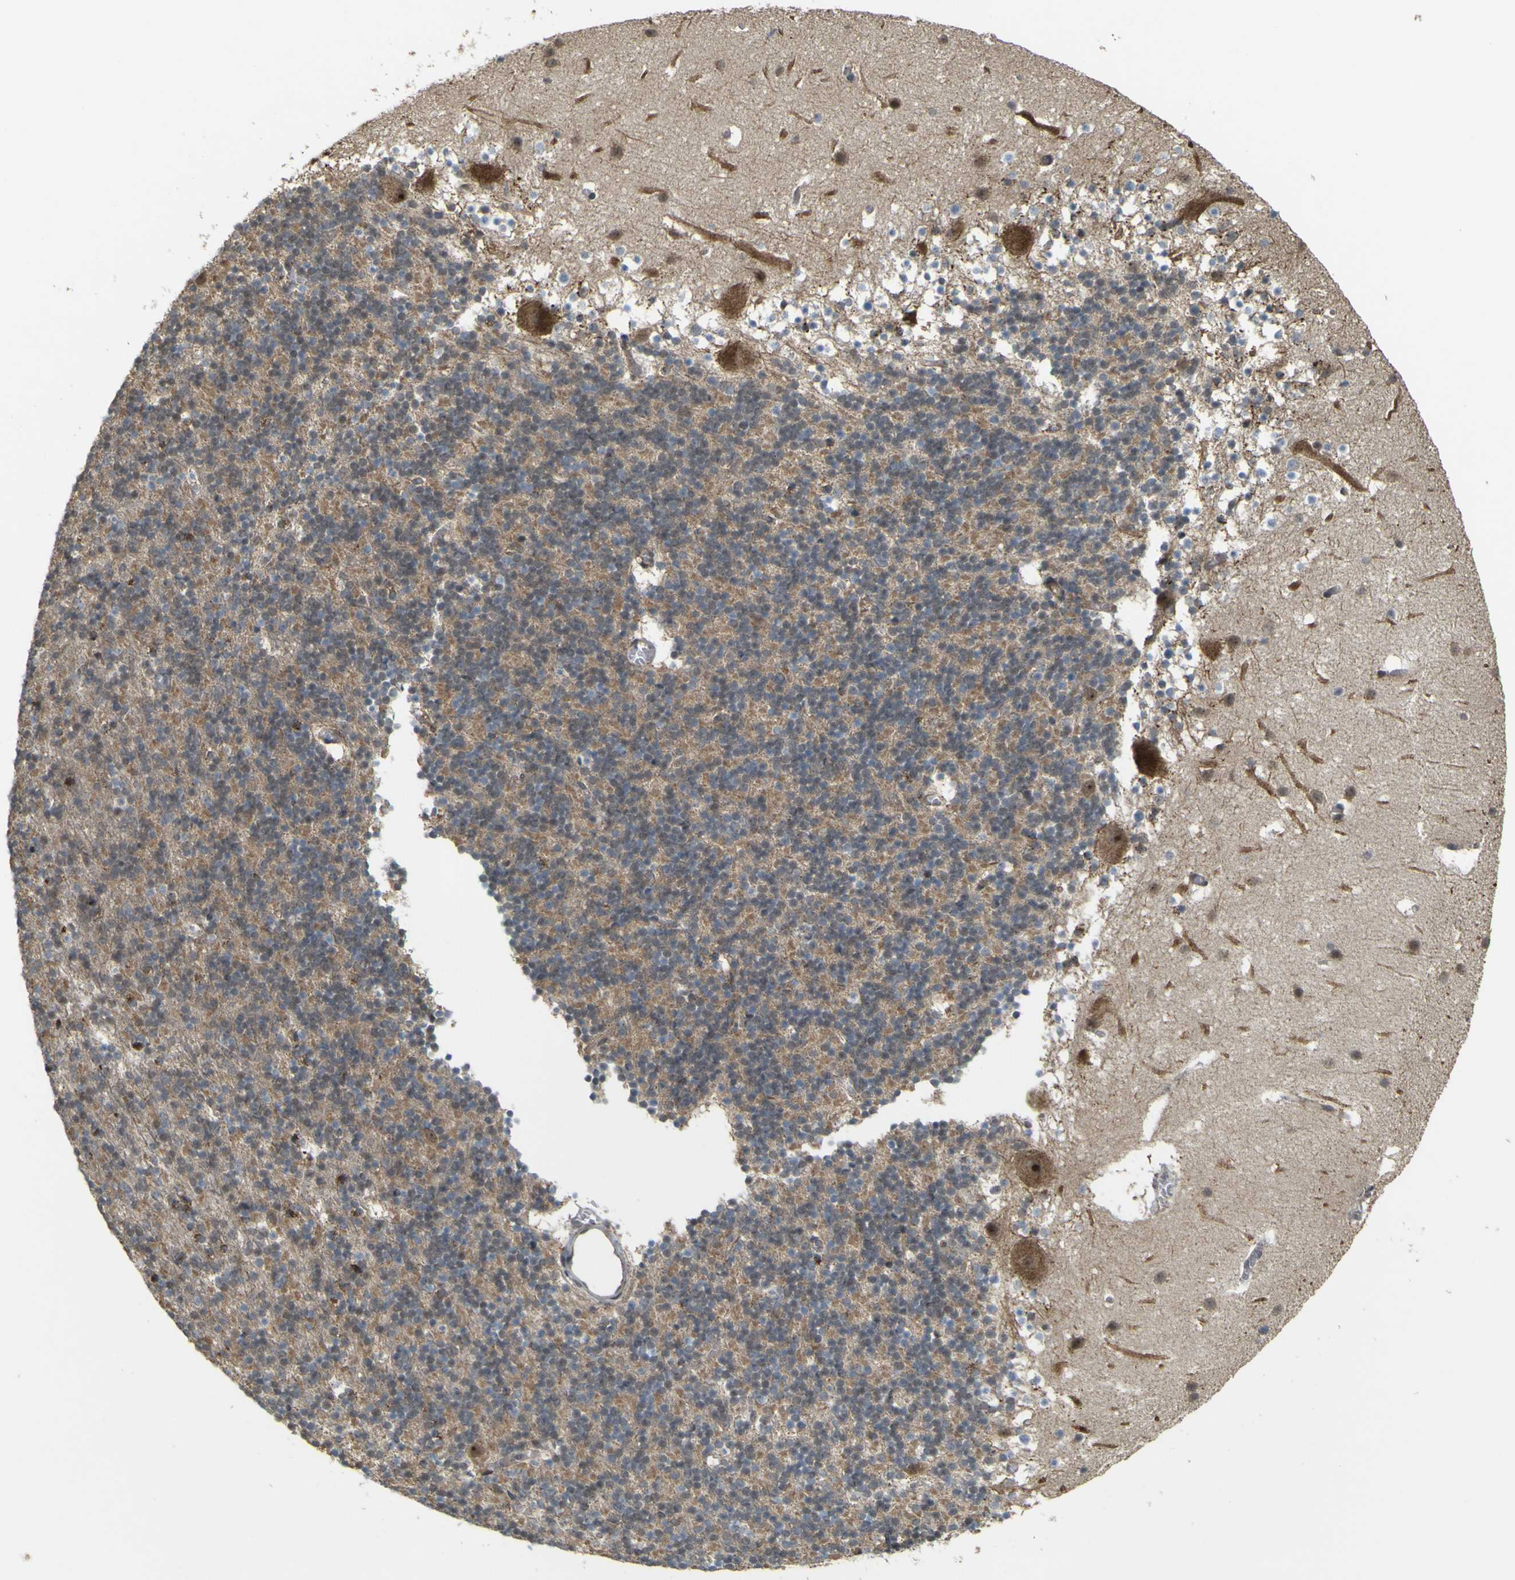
{"staining": {"intensity": "moderate", "quantity": ">75%", "location": "cytoplasmic/membranous"}, "tissue": "cerebellum", "cell_type": "Cells in granular layer", "image_type": "normal", "snomed": [{"axis": "morphology", "description": "Normal tissue, NOS"}, {"axis": "topography", "description": "Cerebellum"}], "caption": "Immunohistochemistry image of unremarkable human cerebellum stained for a protein (brown), which reveals medium levels of moderate cytoplasmic/membranous positivity in about >75% of cells in granular layer.", "gene": "ACBD5", "patient": {"sex": "male", "age": 45}}